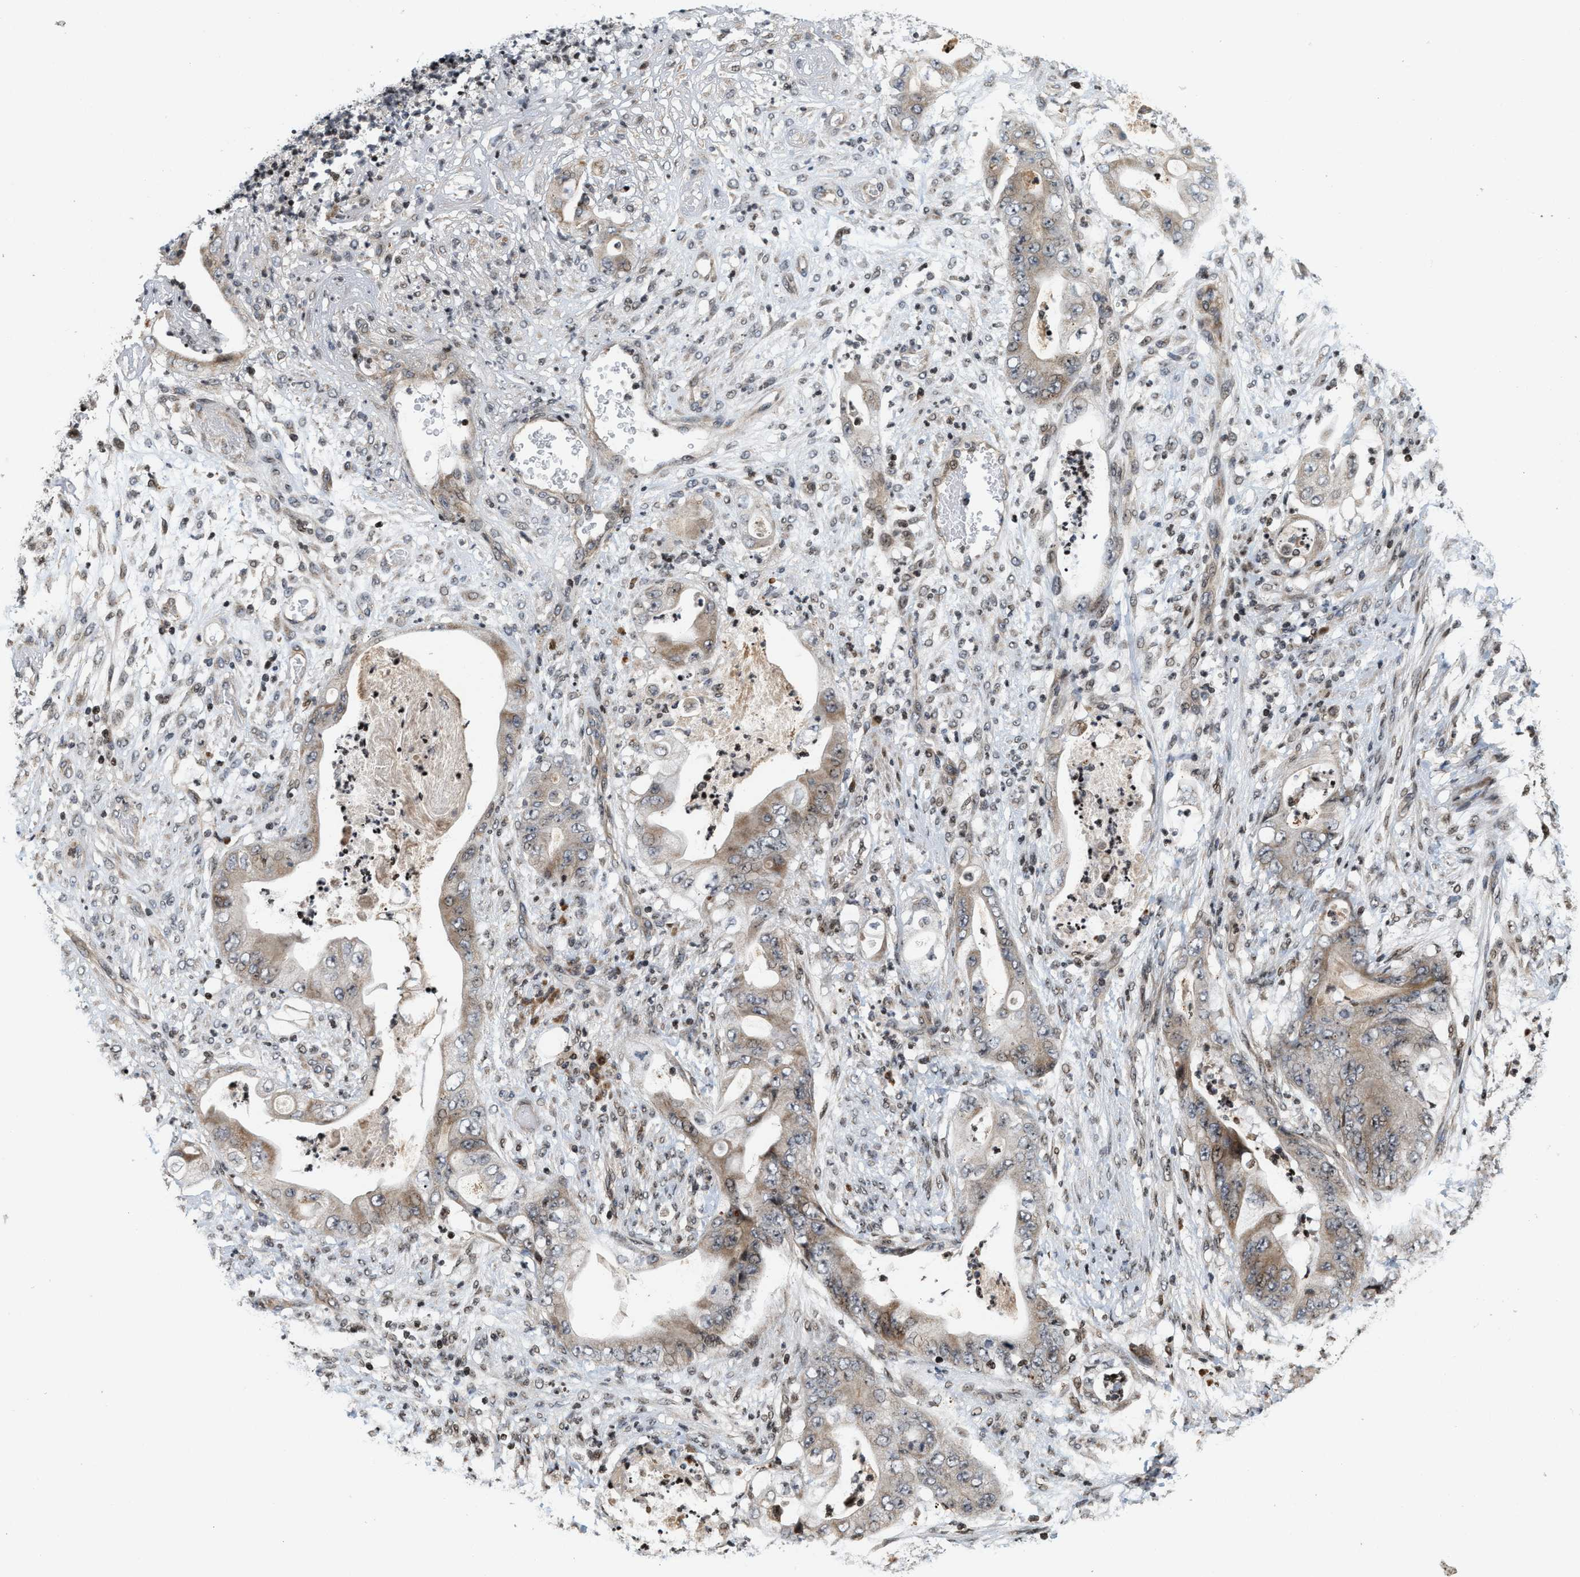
{"staining": {"intensity": "weak", "quantity": ">75%", "location": "cytoplasmic/membranous"}, "tissue": "stomach cancer", "cell_type": "Tumor cells", "image_type": "cancer", "snomed": [{"axis": "morphology", "description": "Adenocarcinoma, NOS"}, {"axis": "topography", "description": "Stomach"}], "caption": "Immunohistochemical staining of adenocarcinoma (stomach) shows weak cytoplasmic/membranous protein expression in approximately >75% of tumor cells.", "gene": "PDZD2", "patient": {"sex": "female", "age": 73}}